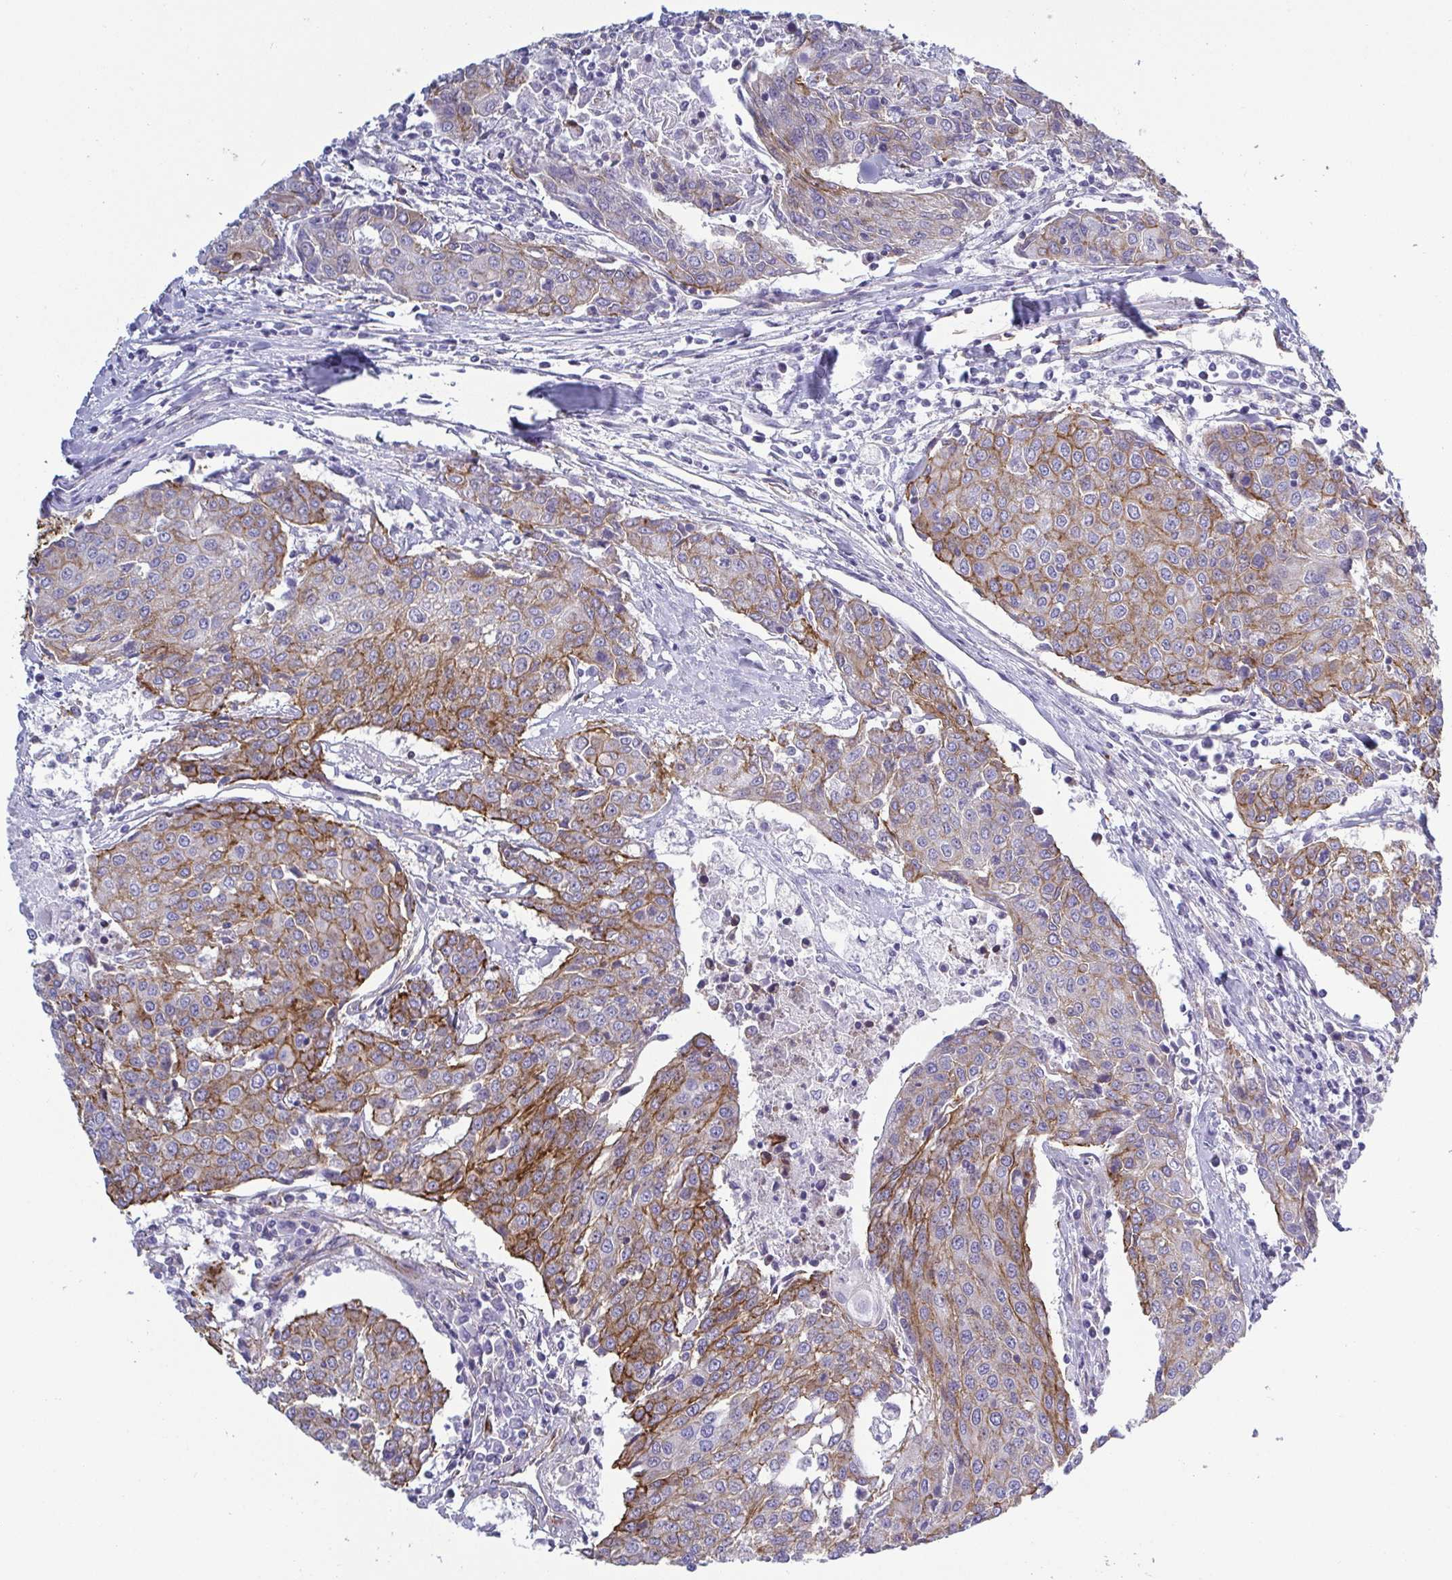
{"staining": {"intensity": "moderate", "quantity": "<25%", "location": "cytoplasmic/membranous"}, "tissue": "urothelial cancer", "cell_type": "Tumor cells", "image_type": "cancer", "snomed": [{"axis": "morphology", "description": "Urothelial carcinoma, High grade"}, {"axis": "topography", "description": "Urinary bladder"}], "caption": "This micrograph shows IHC staining of urothelial cancer, with low moderate cytoplasmic/membranous staining in approximately <25% of tumor cells.", "gene": "LIMA1", "patient": {"sex": "female", "age": 85}}